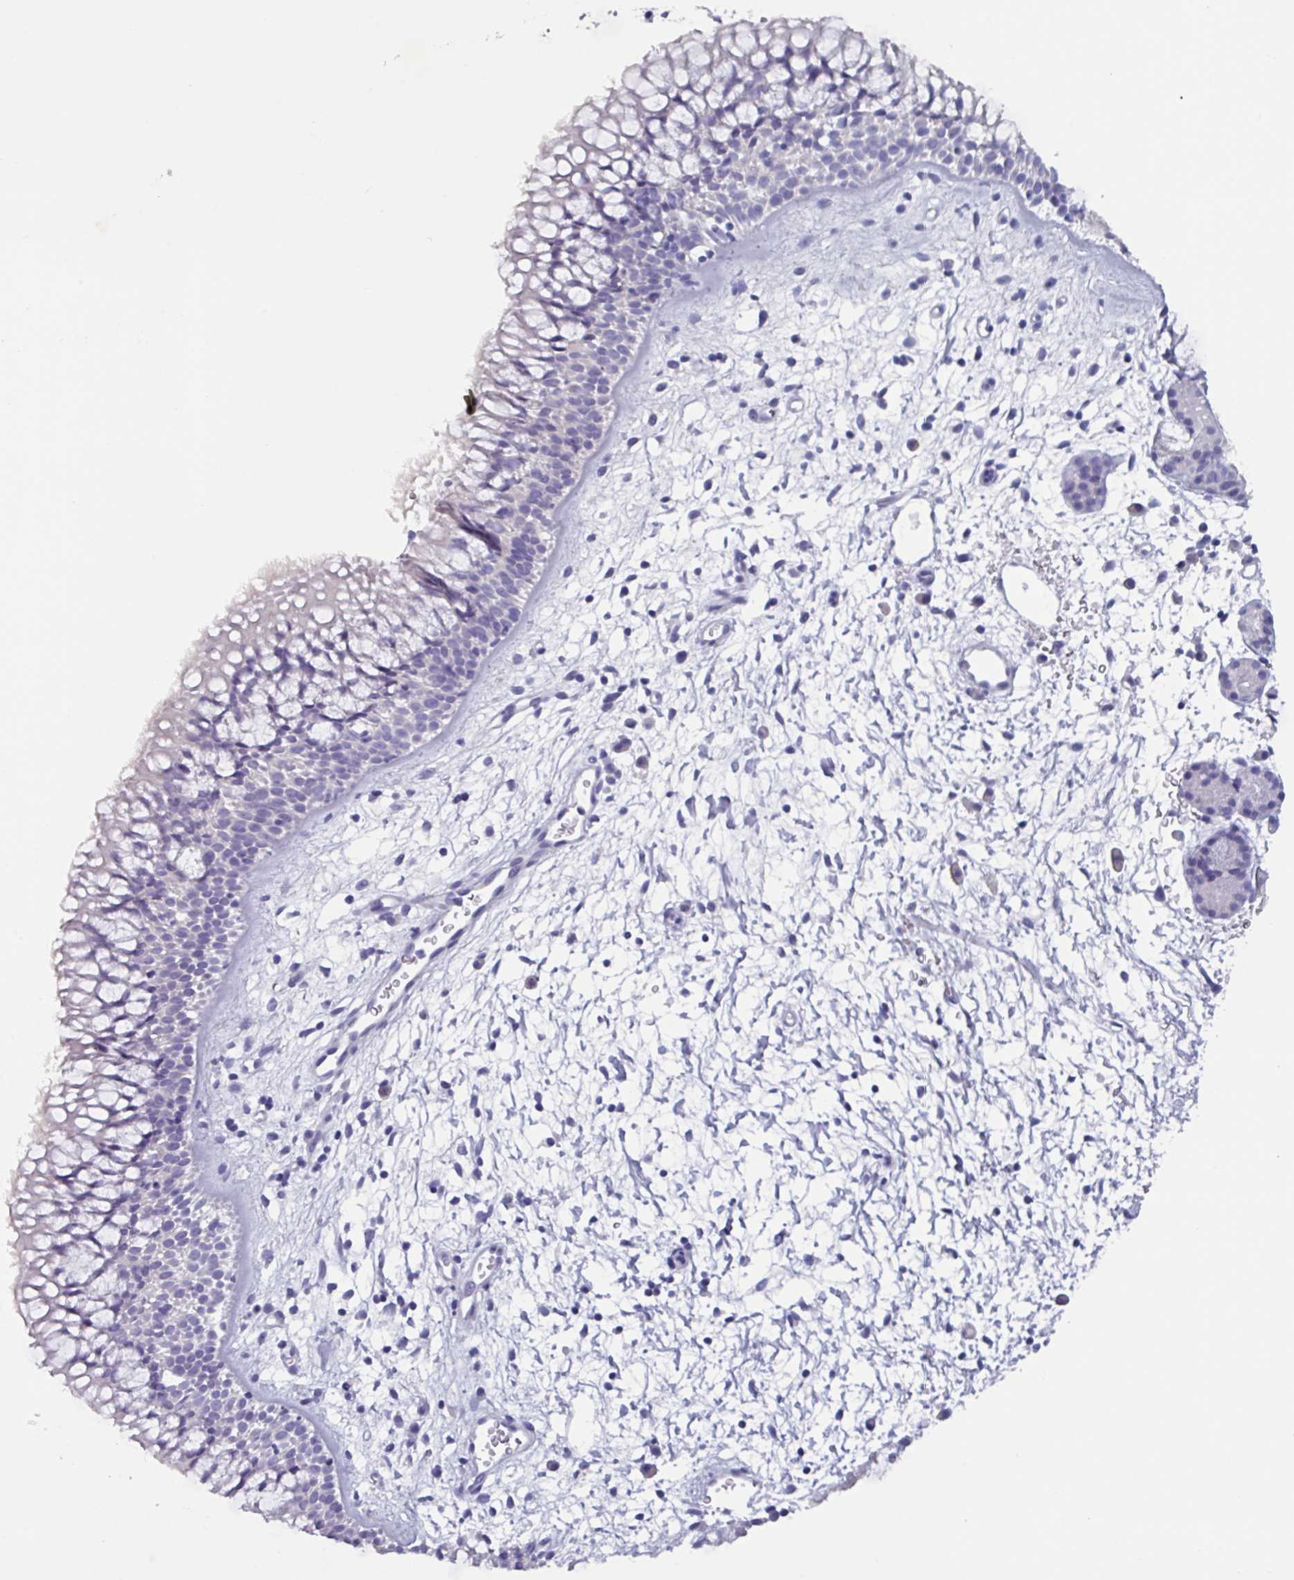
{"staining": {"intensity": "negative", "quantity": "none", "location": "none"}, "tissue": "nasopharynx", "cell_type": "Respiratory epithelial cells", "image_type": "normal", "snomed": [{"axis": "morphology", "description": "Normal tissue, NOS"}, {"axis": "topography", "description": "Nasopharynx"}], "caption": "Human nasopharynx stained for a protein using immunohistochemistry exhibits no positivity in respiratory epithelial cells.", "gene": "OR2T10", "patient": {"sex": "male", "age": 65}}